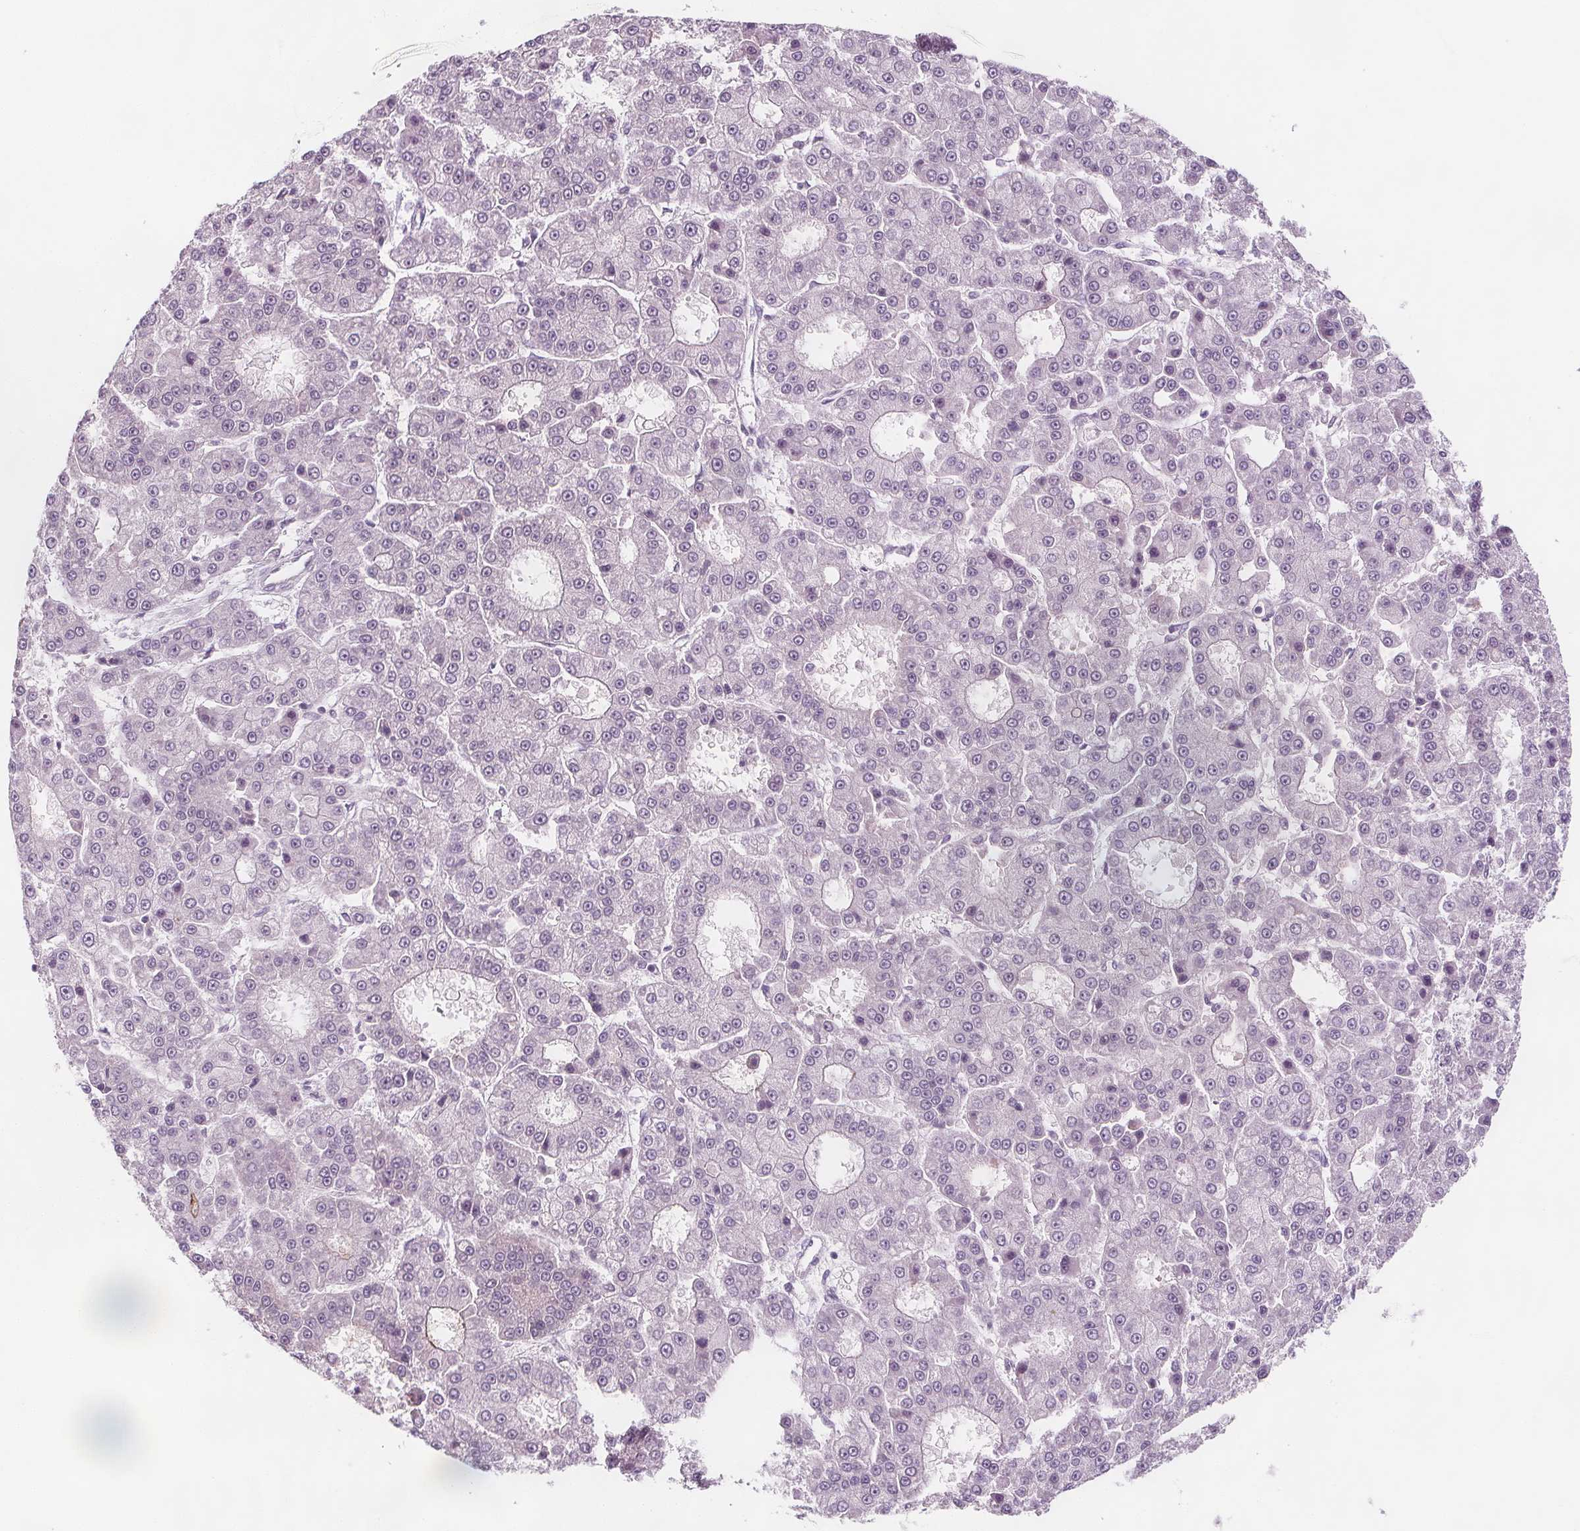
{"staining": {"intensity": "negative", "quantity": "none", "location": "none"}, "tissue": "liver cancer", "cell_type": "Tumor cells", "image_type": "cancer", "snomed": [{"axis": "morphology", "description": "Carcinoma, Hepatocellular, NOS"}, {"axis": "topography", "description": "Liver"}], "caption": "Liver cancer stained for a protein using immunohistochemistry shows no expression tumor cells.", "gene": "C1orf167", "patient": {"sex": "male", "age": 70}}